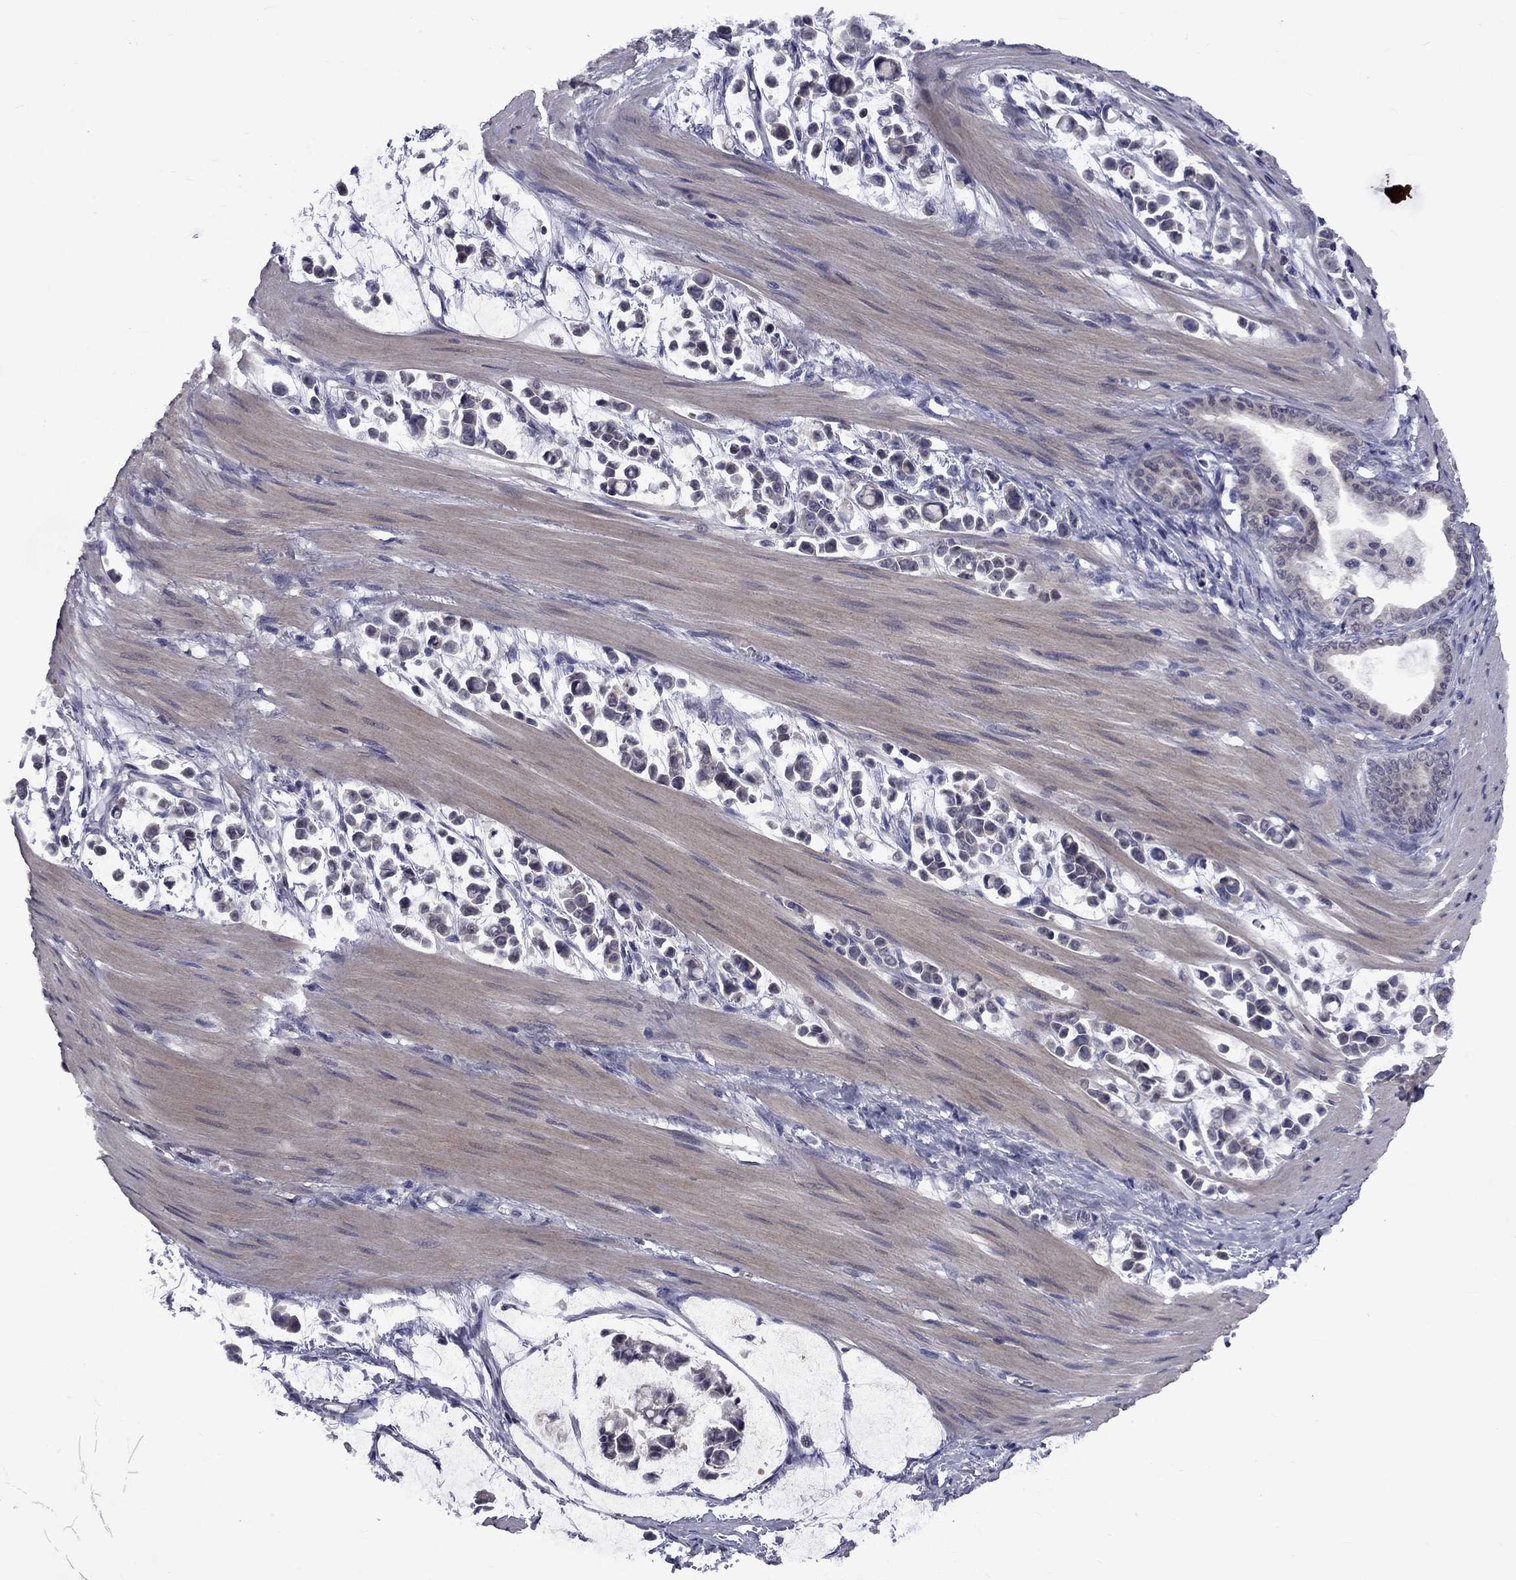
{"staining": {"intensity": "negative", "quantity": "none", "location": "none"}, "tissue": "stomach cancer", "cell_type": "Tumor cells", "image_type": "cancer", "snomed": [{"axis": "morphology", "description": "Adenocarcinoma, NOS"}, {"axis": "topography", "description": "Stomach"}], "caption": "An image of human adenocarcinoma (stomach) is negative for staining in tumor cells.", "gene": "SNTA1", "patient": {"sex": "male", "age": 82}}